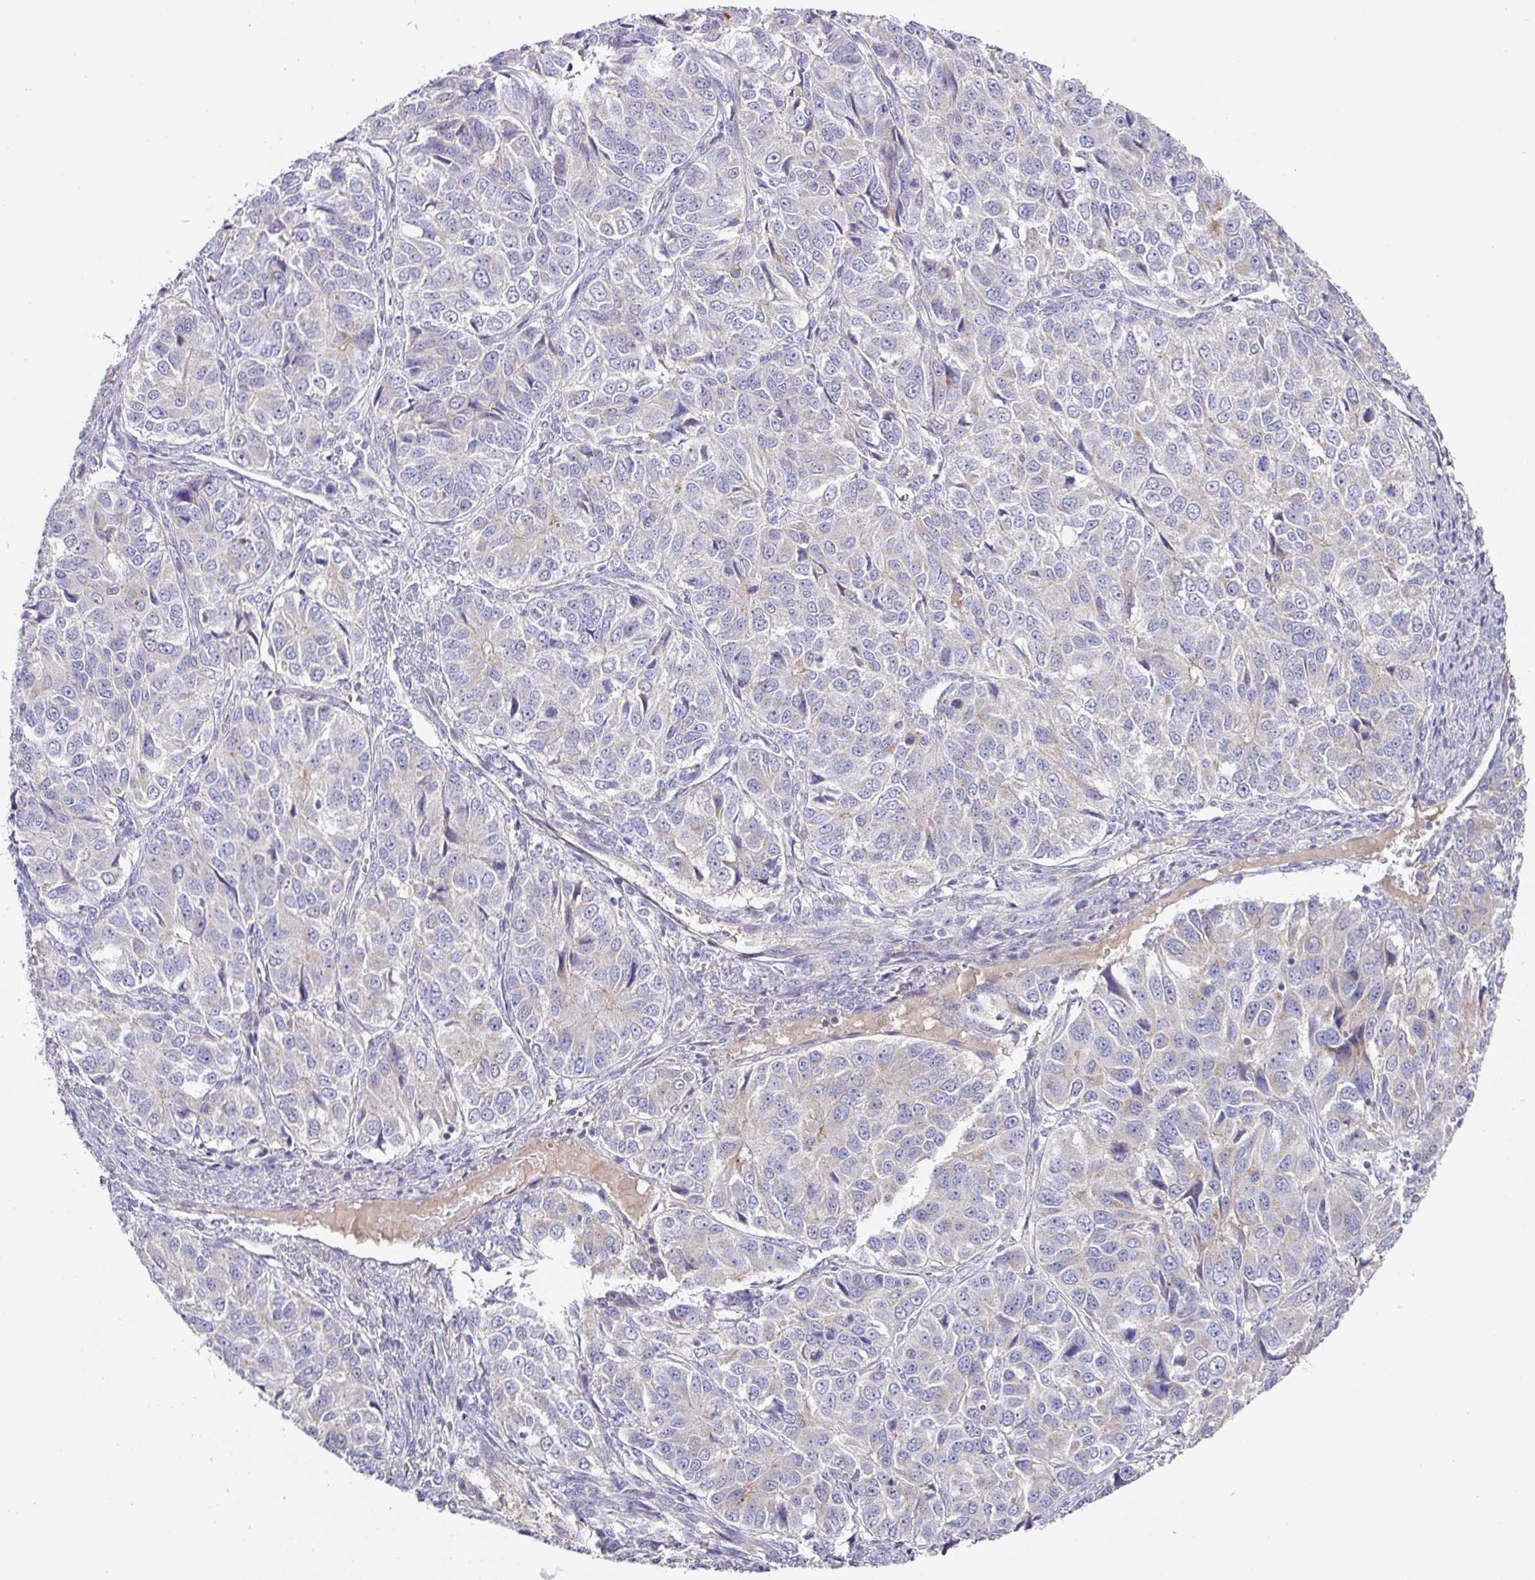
{"staining": {"intensity": "negative", "quantity": "none", "location": "none"}, "tissue": "ovarian cancer", "cell_type": "Tumor cells", "image_type": "cancer", "snomed": [{"axis": "morphology", "description": "Carcinoma, endometroid"}, {"axis": "topography", "description": "Ovary"}], "caption": "Protein analysis of ovarian cancer (endometroid carcinoma) exhibits no significant expression in tumor cells. Nuclei are stained in blue.", "gene": "TARM1", "patient": {"sex": "female", "age": 51}}